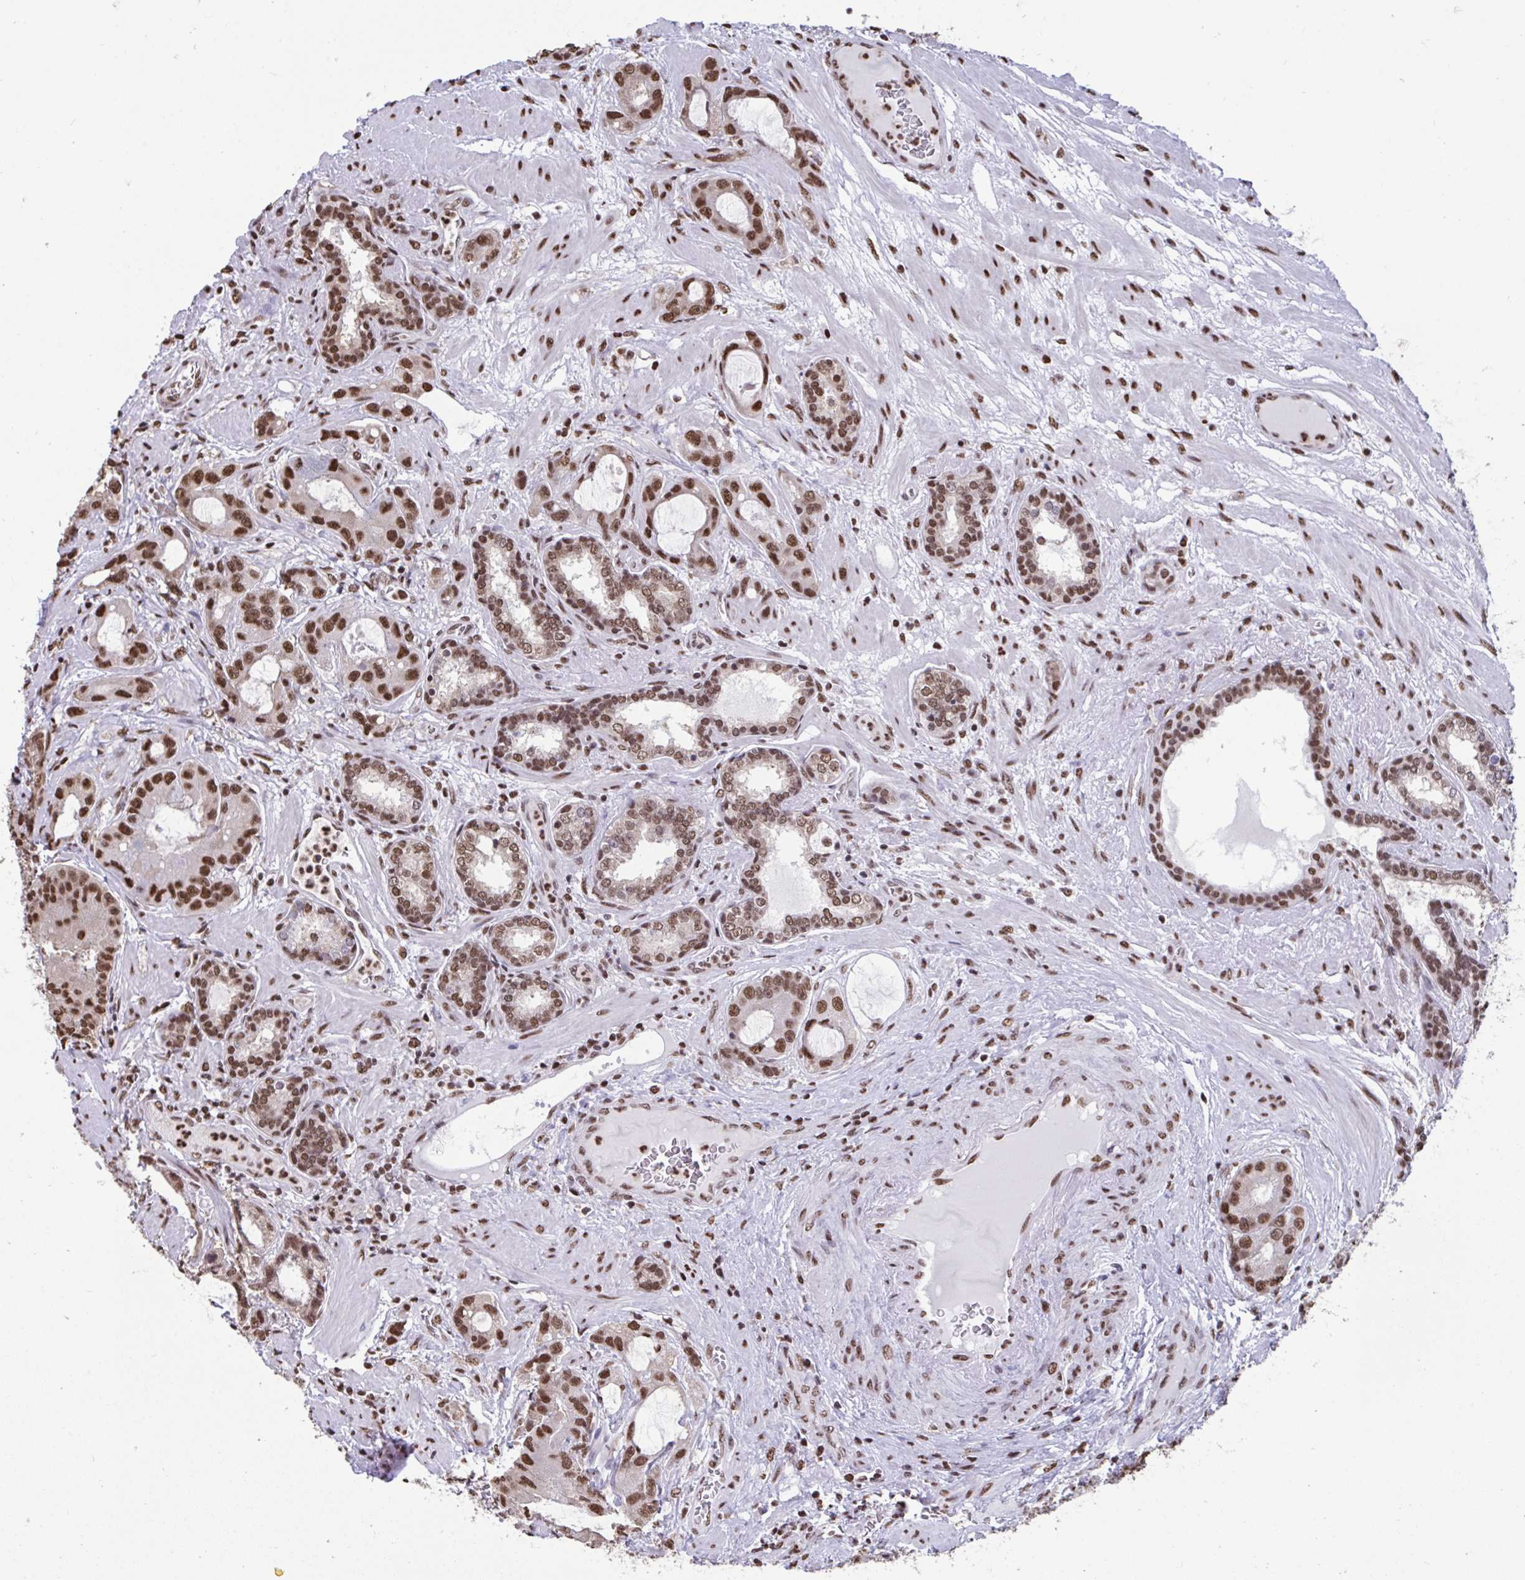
{"staining": {"intensity": "moderate", "quantity": ">75%", "location": "nuclear"}, "tissue": "prostate cancer", "cell_type": "Tumor cells", "image_type": "cancer", "snomed": [{"axis": "morphology", "description": "Adenocarcinoma, High grade"}, {"axis": "topography", "description": "Prostate"}], "caption": "Immunohistochemistry image of high-grade adenocarcinoma (prostate) stained for a protein (brown), which reveals medium levels of moderate nuclear positivity in about >75% of tumor cells.", "gene": "HNRNPDL", "patient": {"sex": "male", "age": 65}}